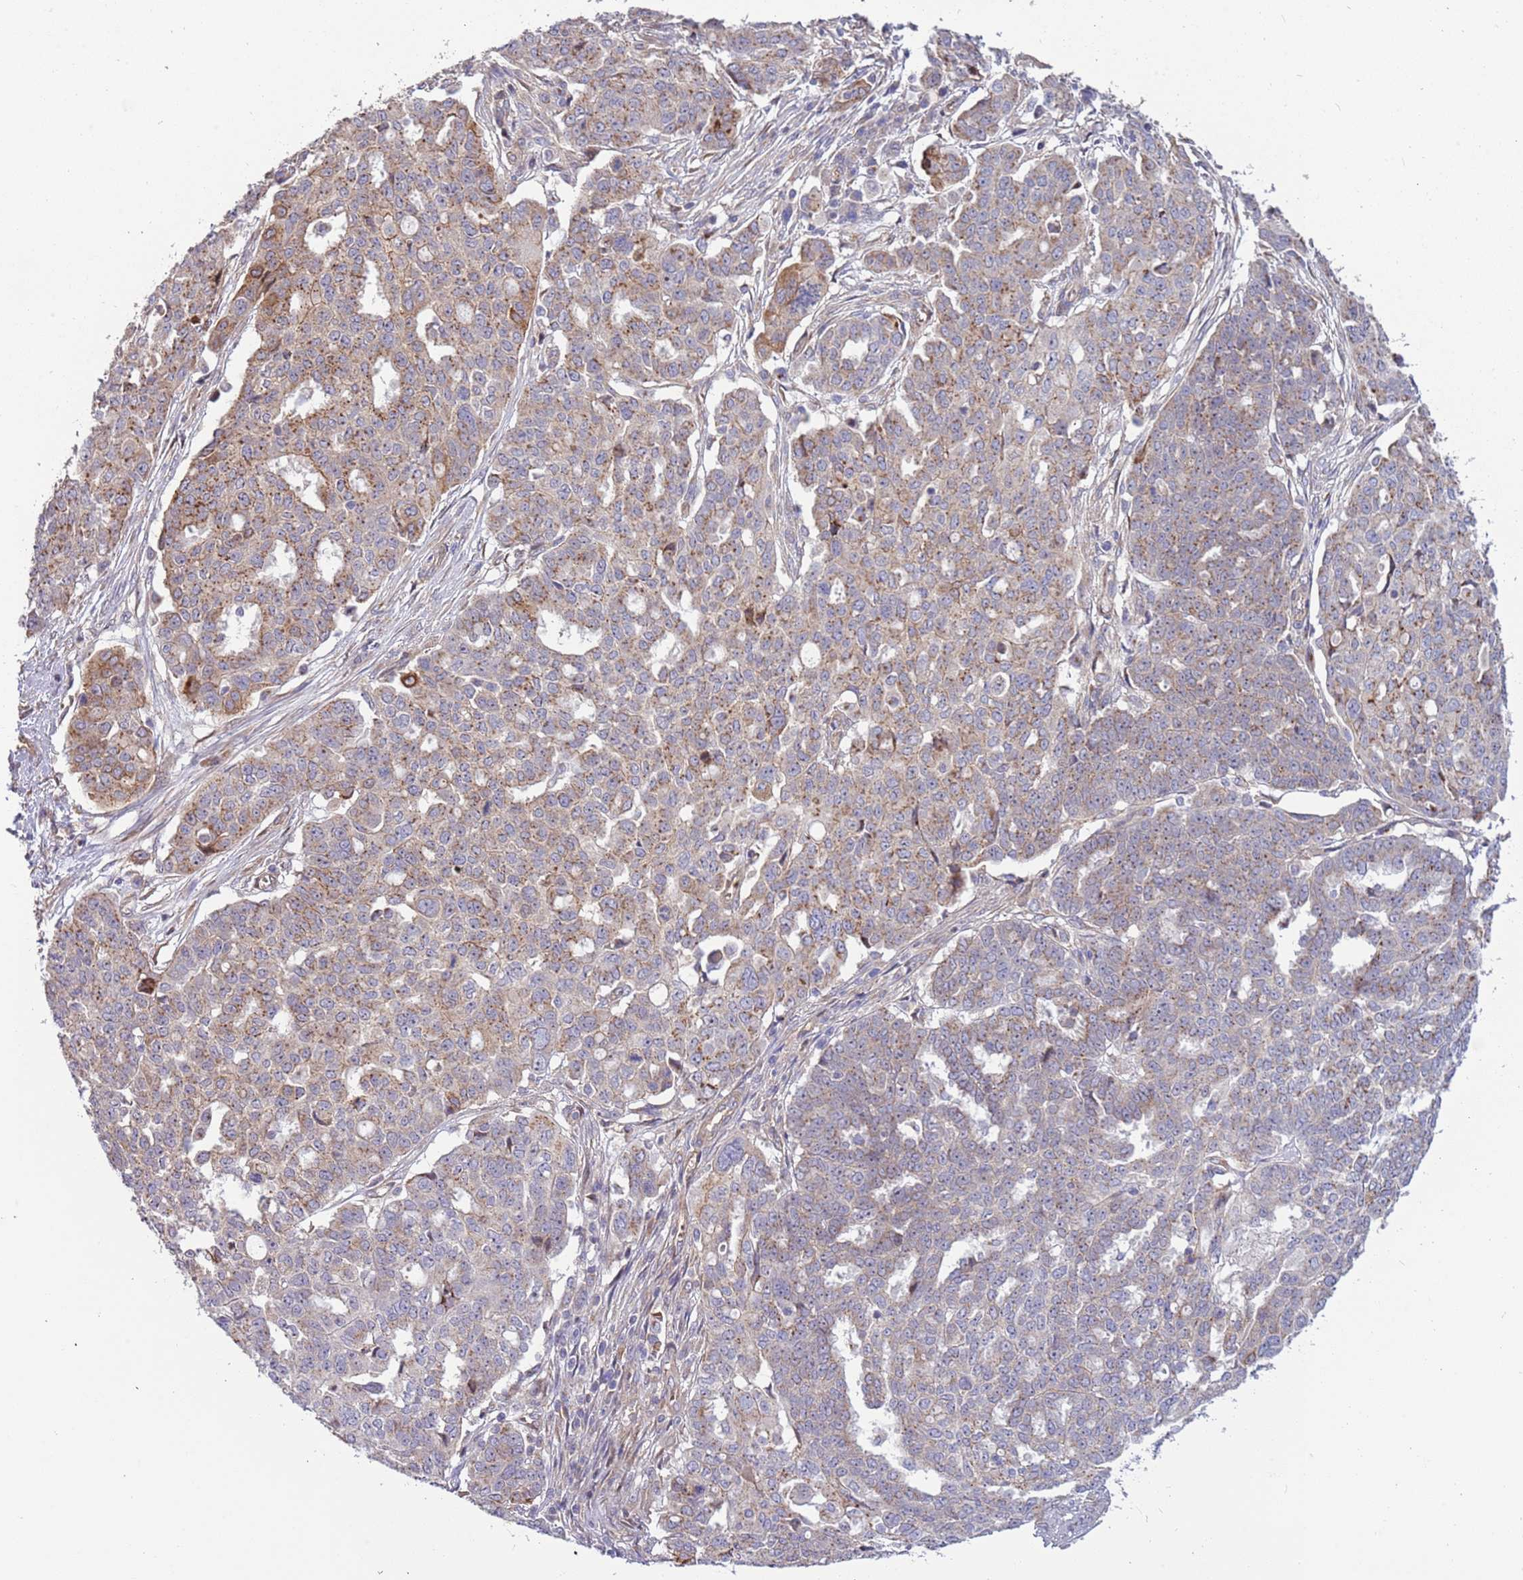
{"staining": {"intensity": "weak", "quantity": "25%-75%", "location": "cytoplasmic/membranous"}, "tissue": "ovarian cancer", "cell_type": "Tumor cells", "image_type": "cancer", "snomed": [{"axis": "morphology", "description": "Cystadenocarcinoma, serous, NOS"}, {"axis": "topography", "description": "Soft tissue"}, {"axis": "topography", "description": "Ovary"}], "caption": "Ovarian cancer (serous cystadenocarcinoma) stained with a protein marker demonstrates weak staining in tumor cells.", "gene": "ITGB6", "patient": {"sex": "female", "age": 57}}